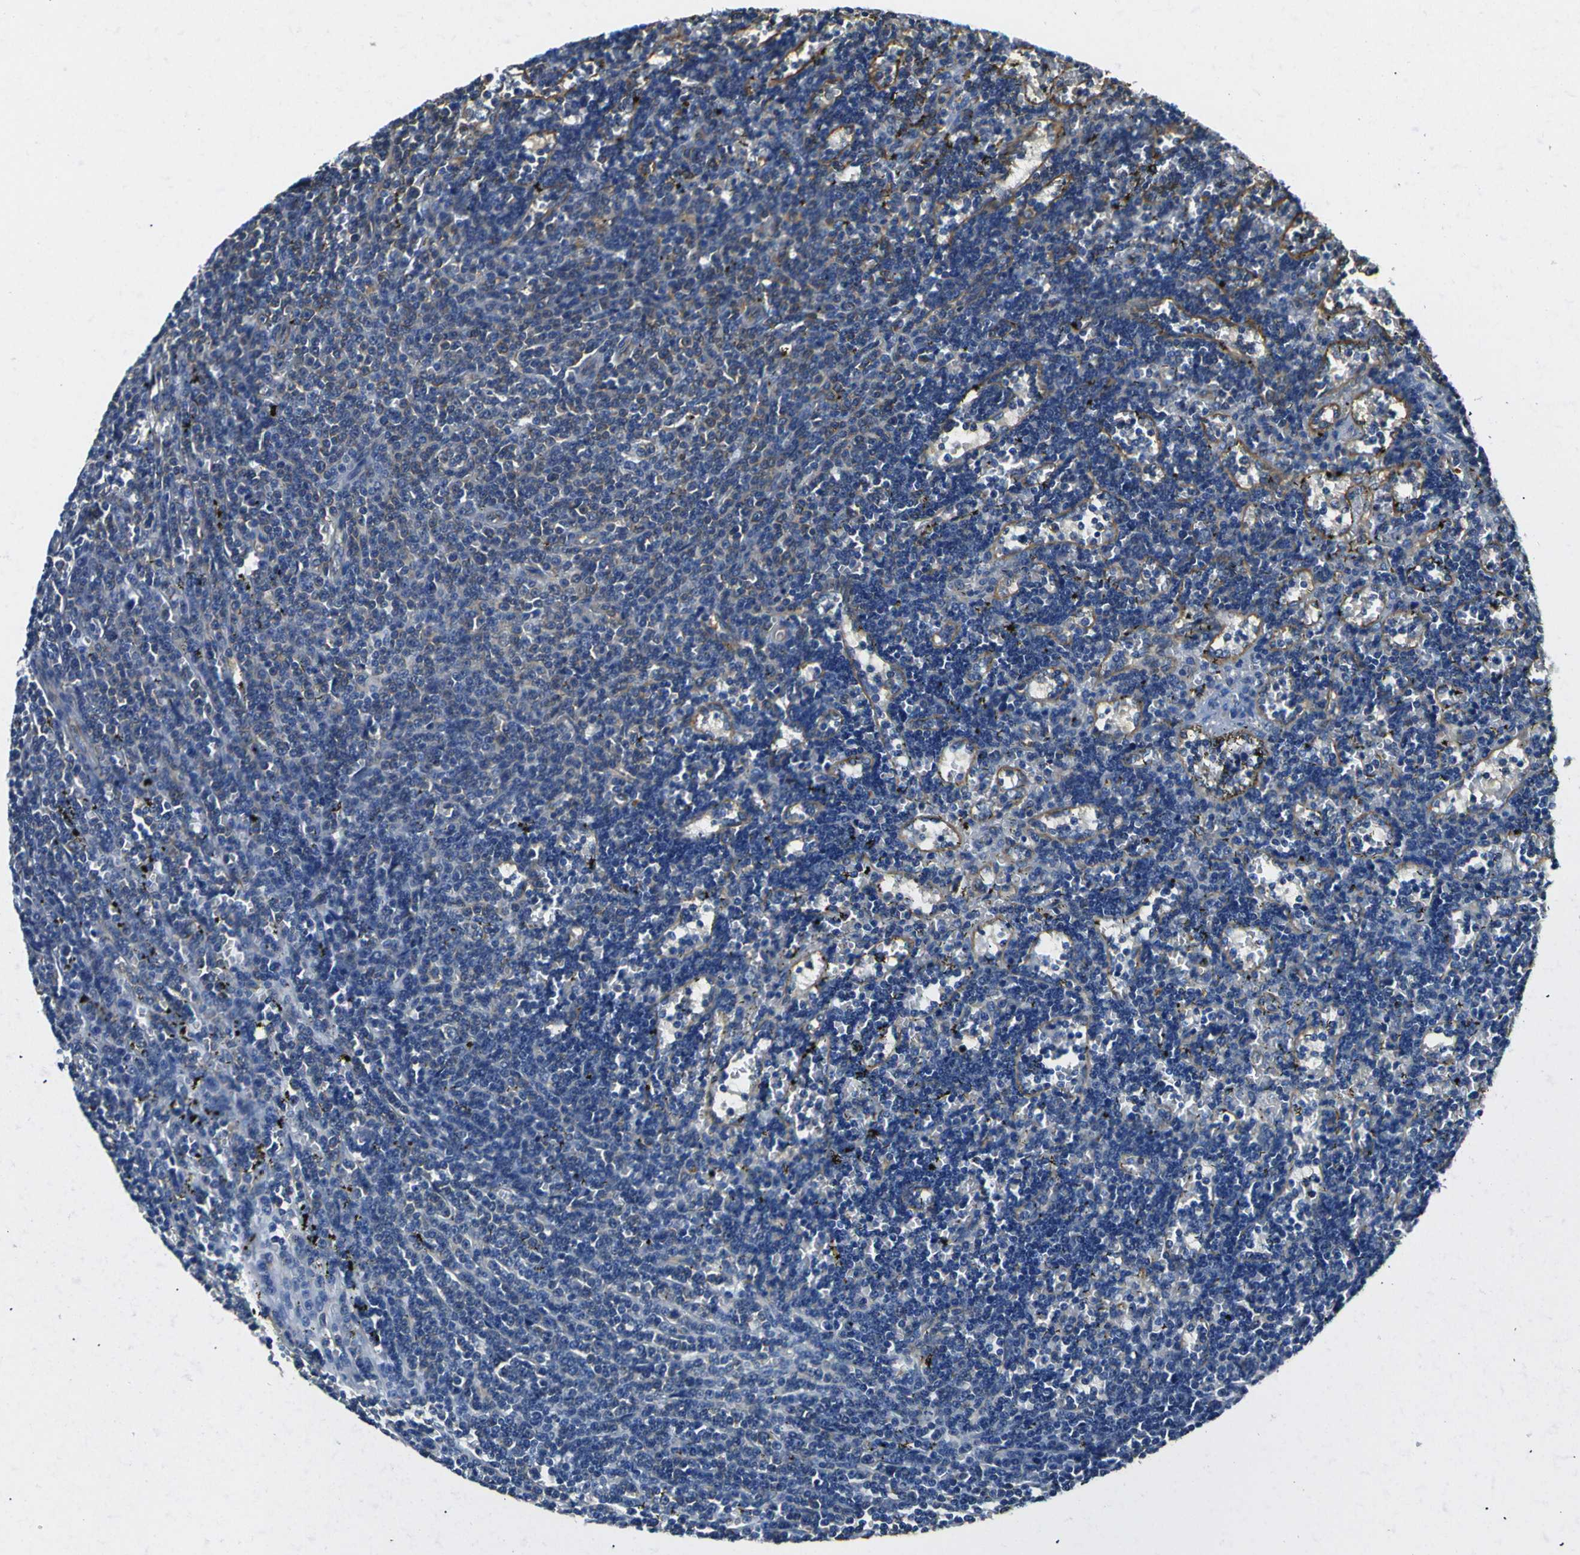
{"staining": {"intensity": "negative", "quantity": "none", "location": "none"}, "tissue": "lymphoma", "cell_type": "Tumor cells", "image_type": "cancer", "snomed": [{"axis": "morphology", "description": "Malignant lymphoma, non-Hodgkin's type, Low grade"}, {"axis": "topography", "description": "Spleen"}], "caption": "A photomicrograph of human low-grade malignant lymphoma, non-Hodgkin's type is negative for staining in tumor cells.", "gene": "TUBB", "patient": {"sex": "male", "age": 60}}